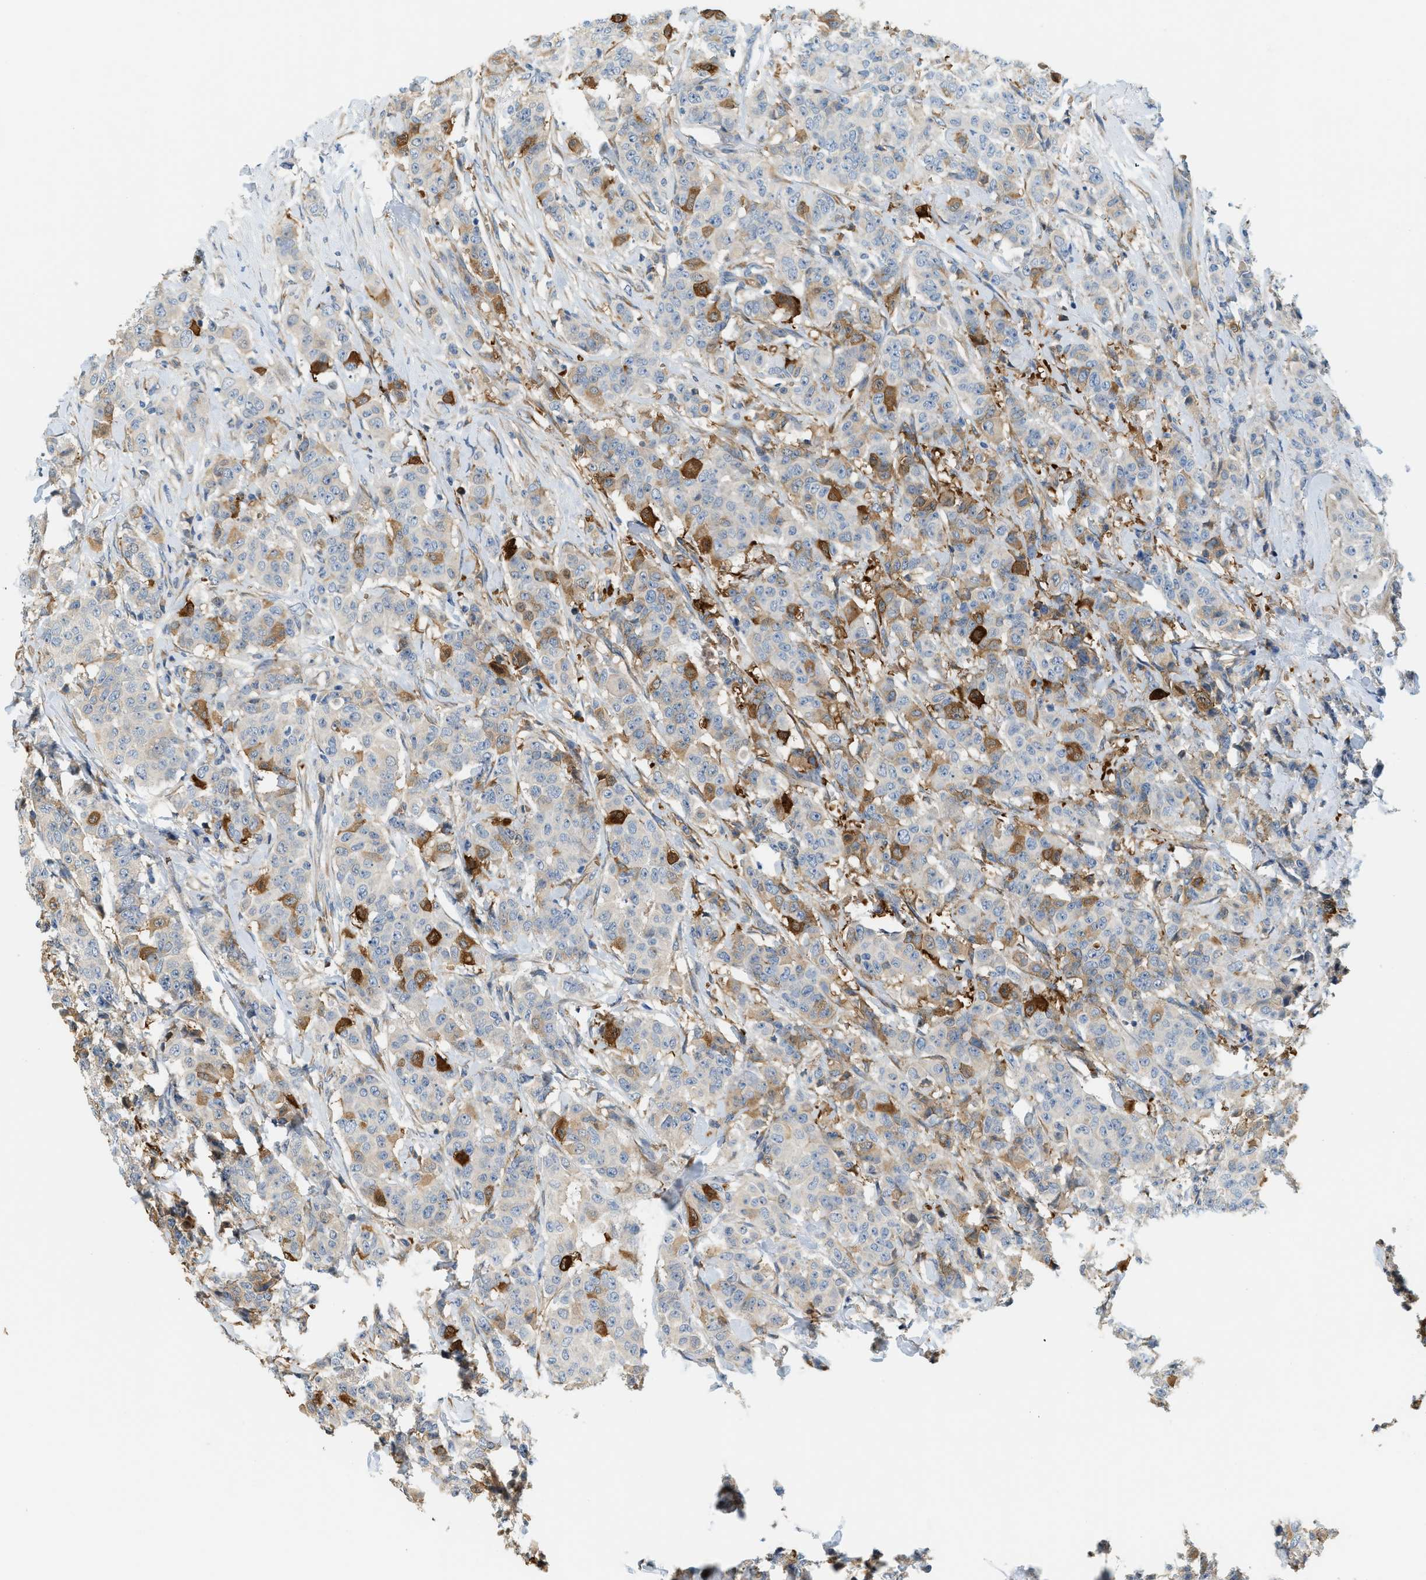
{"staining": {"intensity": "strong", "quantity": "<25%", "location": "cytoplasmic/membranous"}, "tissue": "breast cancer", "cell_type": "Tumor cells", "image_type": "cancer", "snomed": [{"axis": "morphology", "description": "Normal tissue, NOS"}, {"axis": "morphology", "description": "Duct carcinoma"}, {"axis": "topography", "description": "Breast"}], "caption": "Infiltrating ductal carcinoma (breast) stained with a protein marker demonstrates strong staining in tumor cells.", "gene": "CYTH2", "patient": {"sex": "female", "age": 40}}